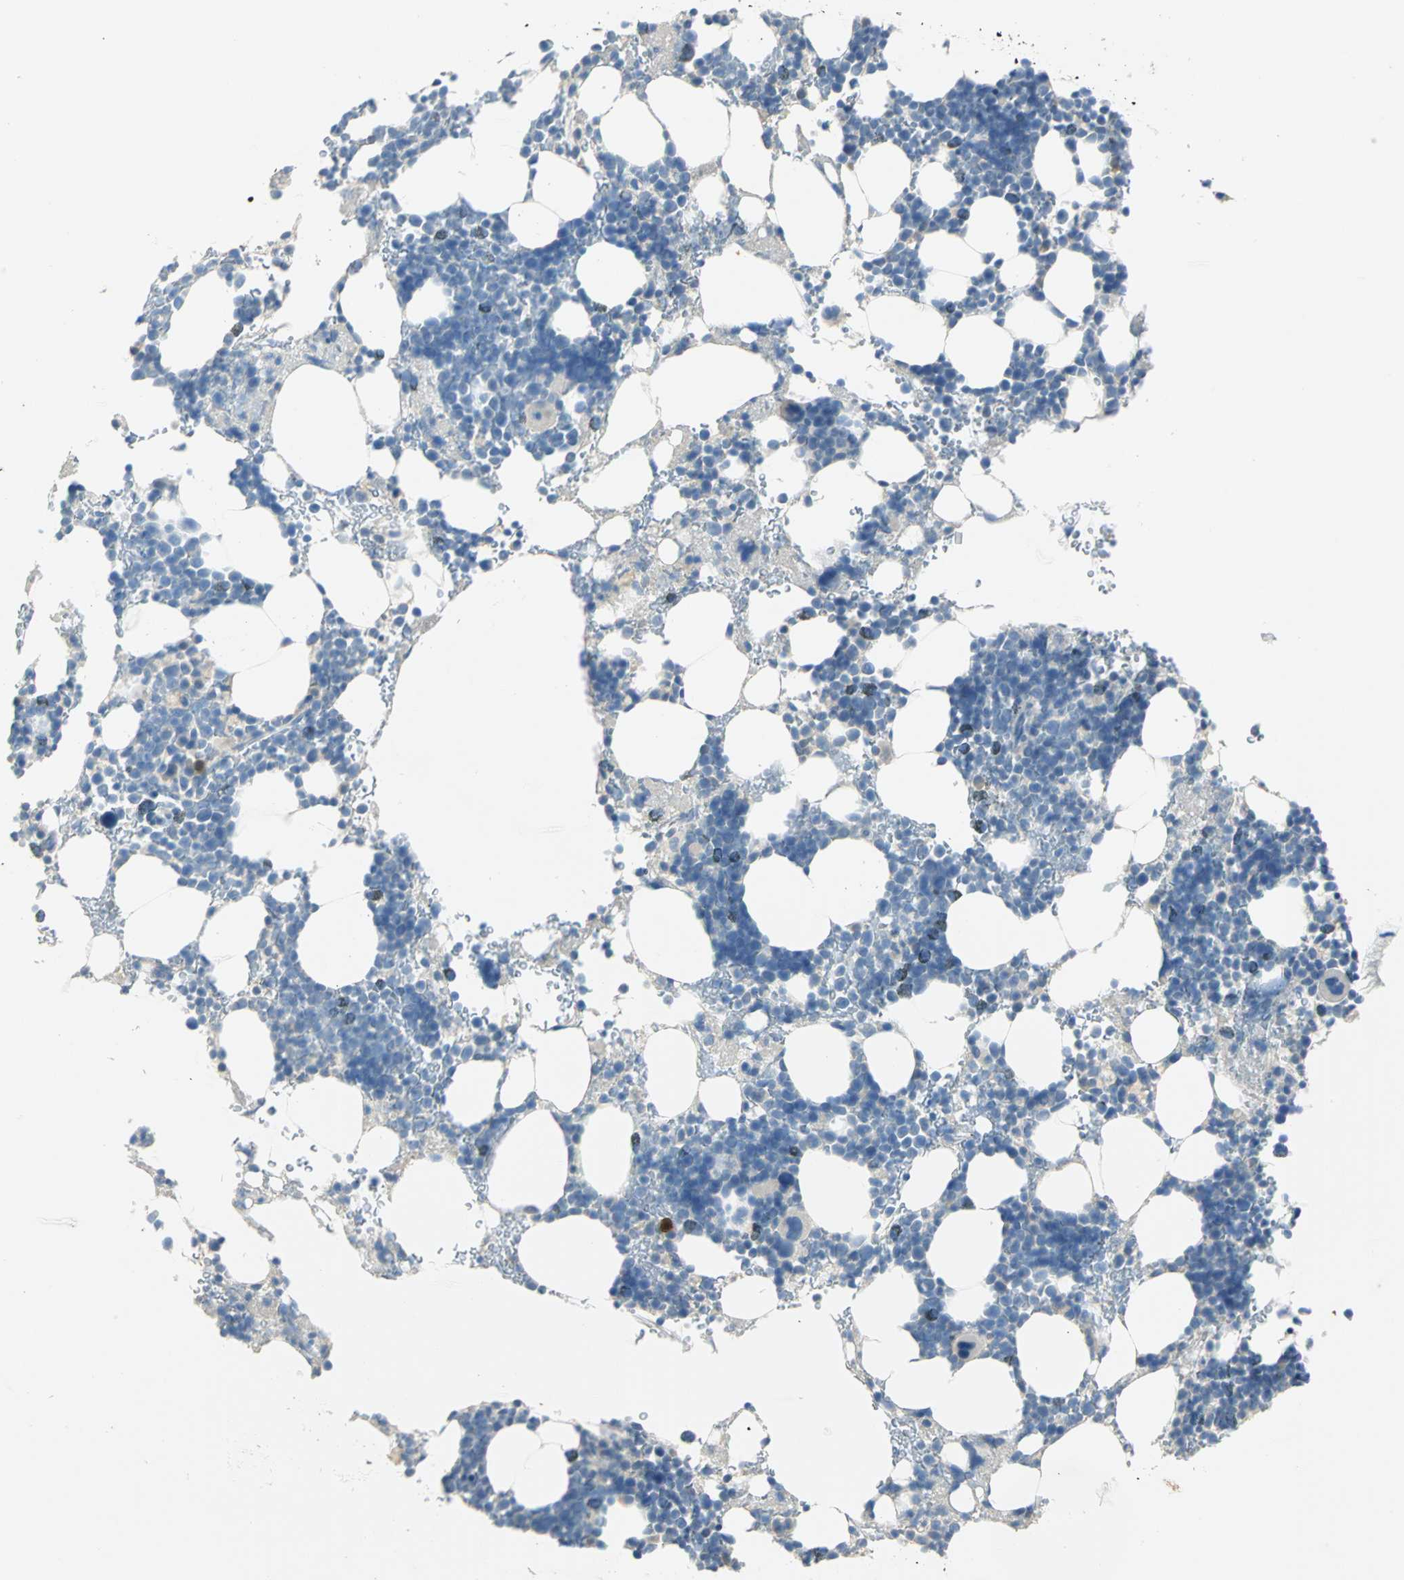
{"staining": {"intensity": "moderate", "quantity": "<25%", "location": "cytoplasmic/membranous"}, "tissue": "bone marrow", "cell_type": "Hematopoietic cells", "image_type": "normal", "snomed": [{"axis": "morphology", "description": "Normal tissue, NOS"}, {"axis": "topography", "description": "Bone marrow"}], "caption": "Immunohistochemical staining of normal bone marrow reveals low levels of moderate cytoplasmic/membranous positivity in about <25% of hematopoietic cells.", "gene": "UCHL1", "patient": {"sex": "male", "age": 17}}